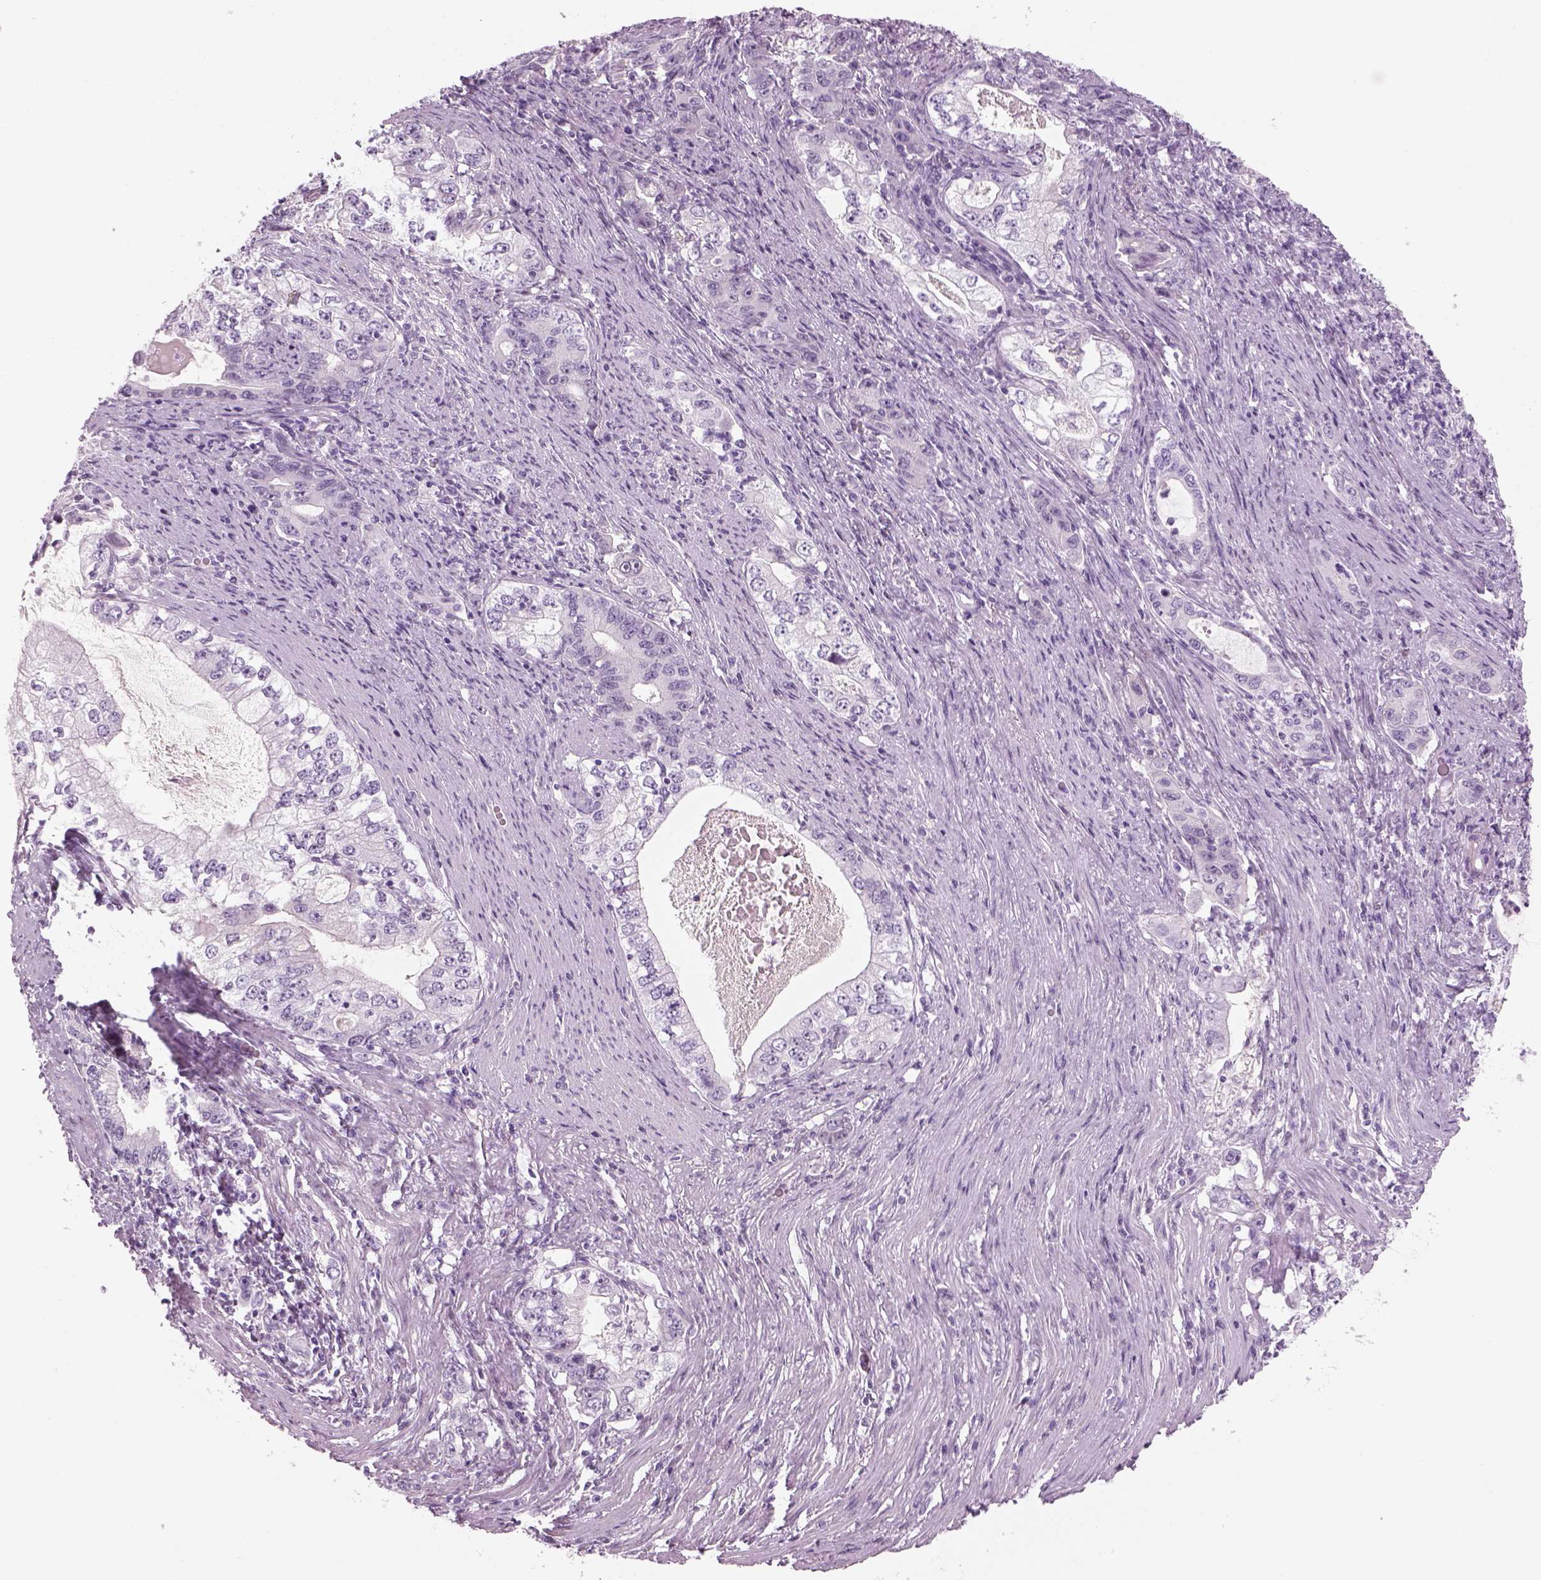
{"staining": {"intensity": "negative", "quantity": "none", "location": "none"}, "tissue": "stomach cancer", "cell_type": "Tumor cells", "image_type": "cancer", "snomed": [{"axis": "morphology", "description": "Adenocarcinoma, NOS"}, {"axis": "topography", "description": "Stomach, lower"}], "caption": "DAB immunohistochemical staining of stomach cancer demonstrates no significant expression in tumor cells.", "gene": "GAS2L2", "patient": {"sex": "female", "age": 72}}